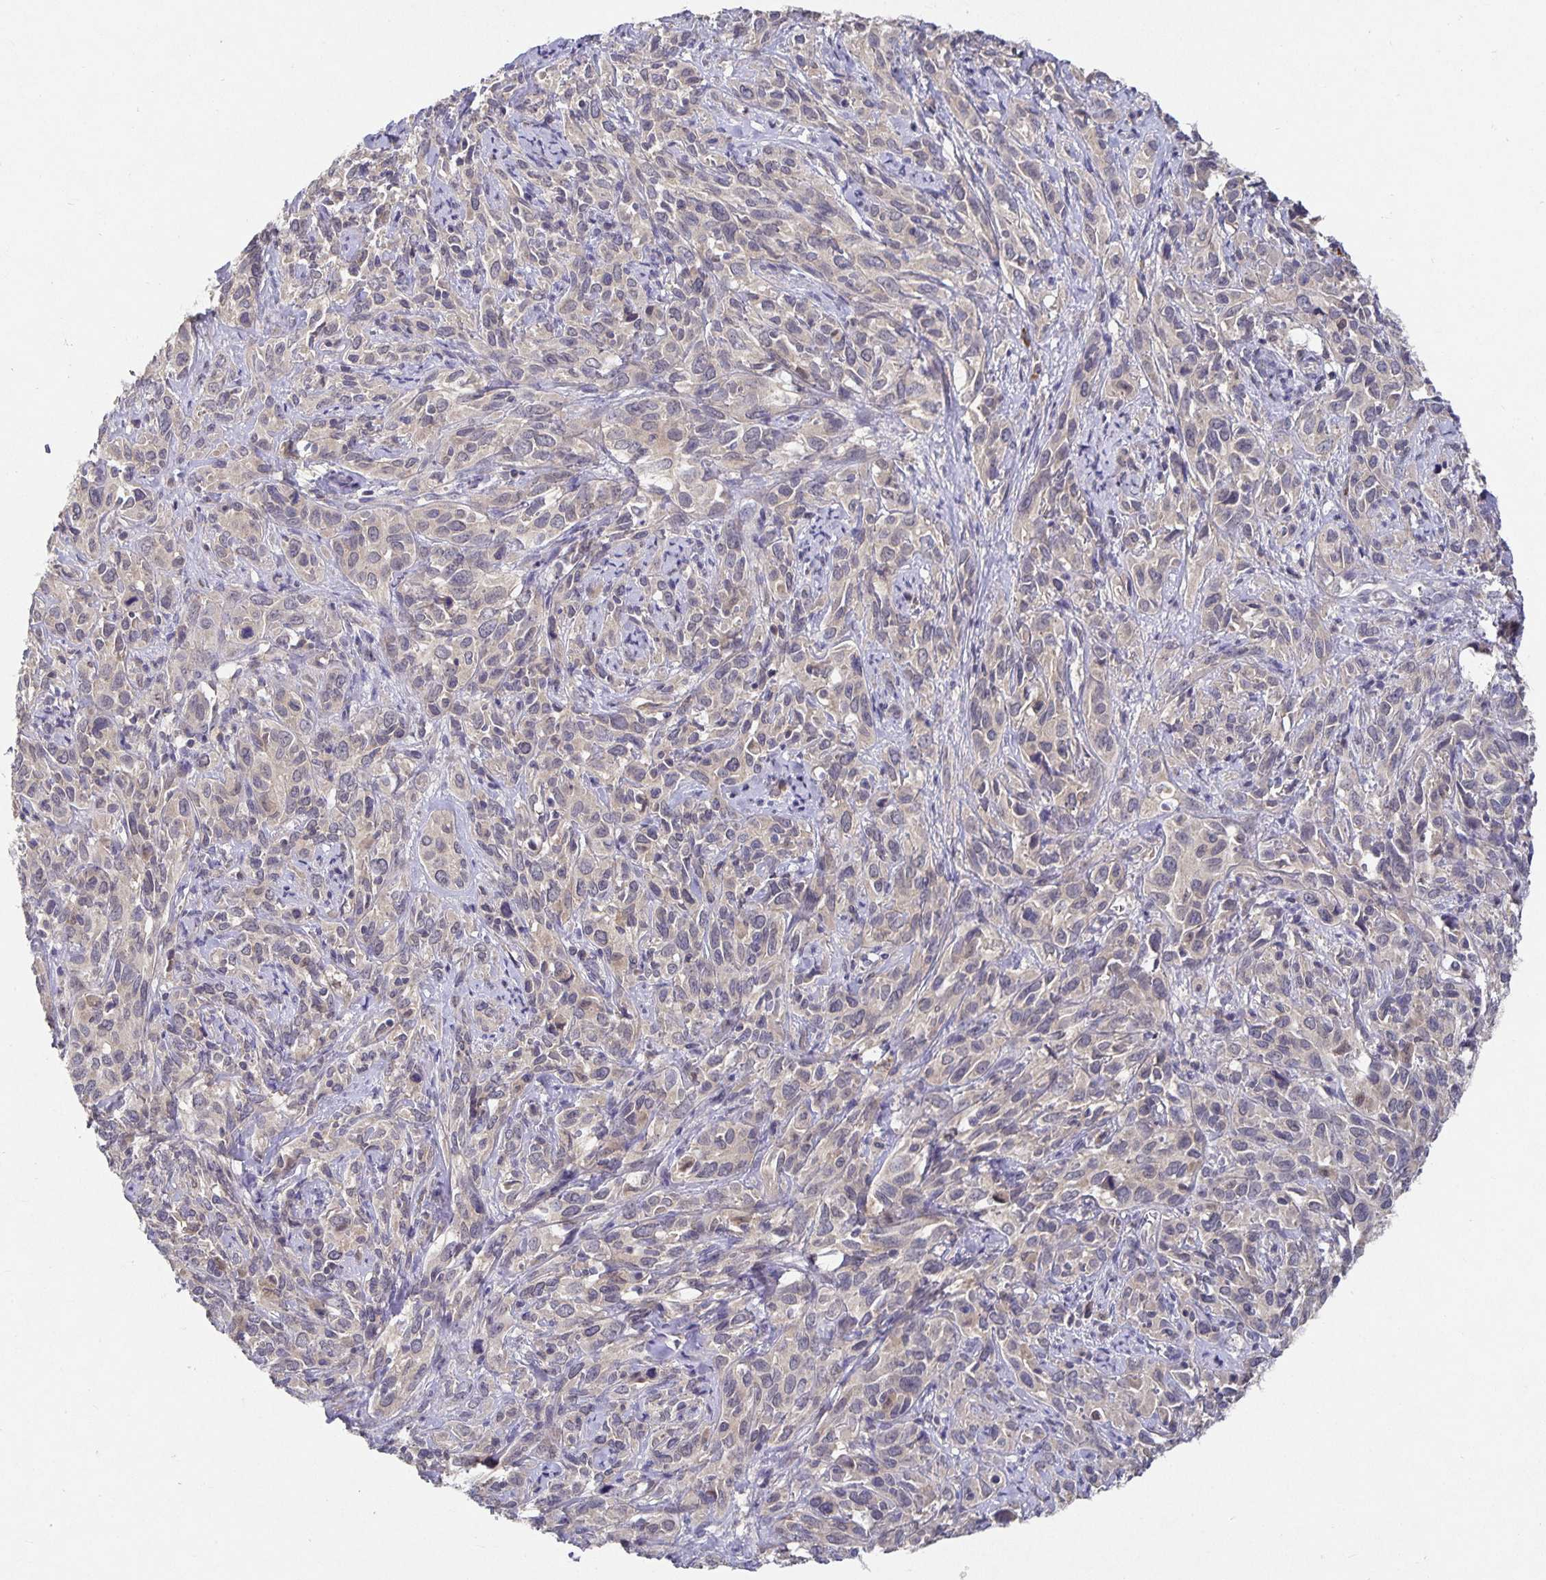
{"staining": {"intensity": "weak", "quantity": "<25%", "location": "cytoplasmic/membranous"}, "tissue": "cervical cancer", "cell_type": "Tumor cells", "image_type": "cancer", "snomed": [{"axis": "morphology", "description": "Normal tissue, NOS"}, {"axis": "morphology", "description": "Squamous cell carcinoma, NOS"}, {"axis": "topography", "description": "Cervix"}], "caption": "Tumor cells are negative for brown protein staining in cervical cancer (squamous cell carcinoma). The staining is performed using DAB (3,3'-diaminobenzidine) brown chromogen with nuclei counter-stained in using hematoxylin.", "gene": "HEPN1", "patient": {"sex": "female", "age": 51}}